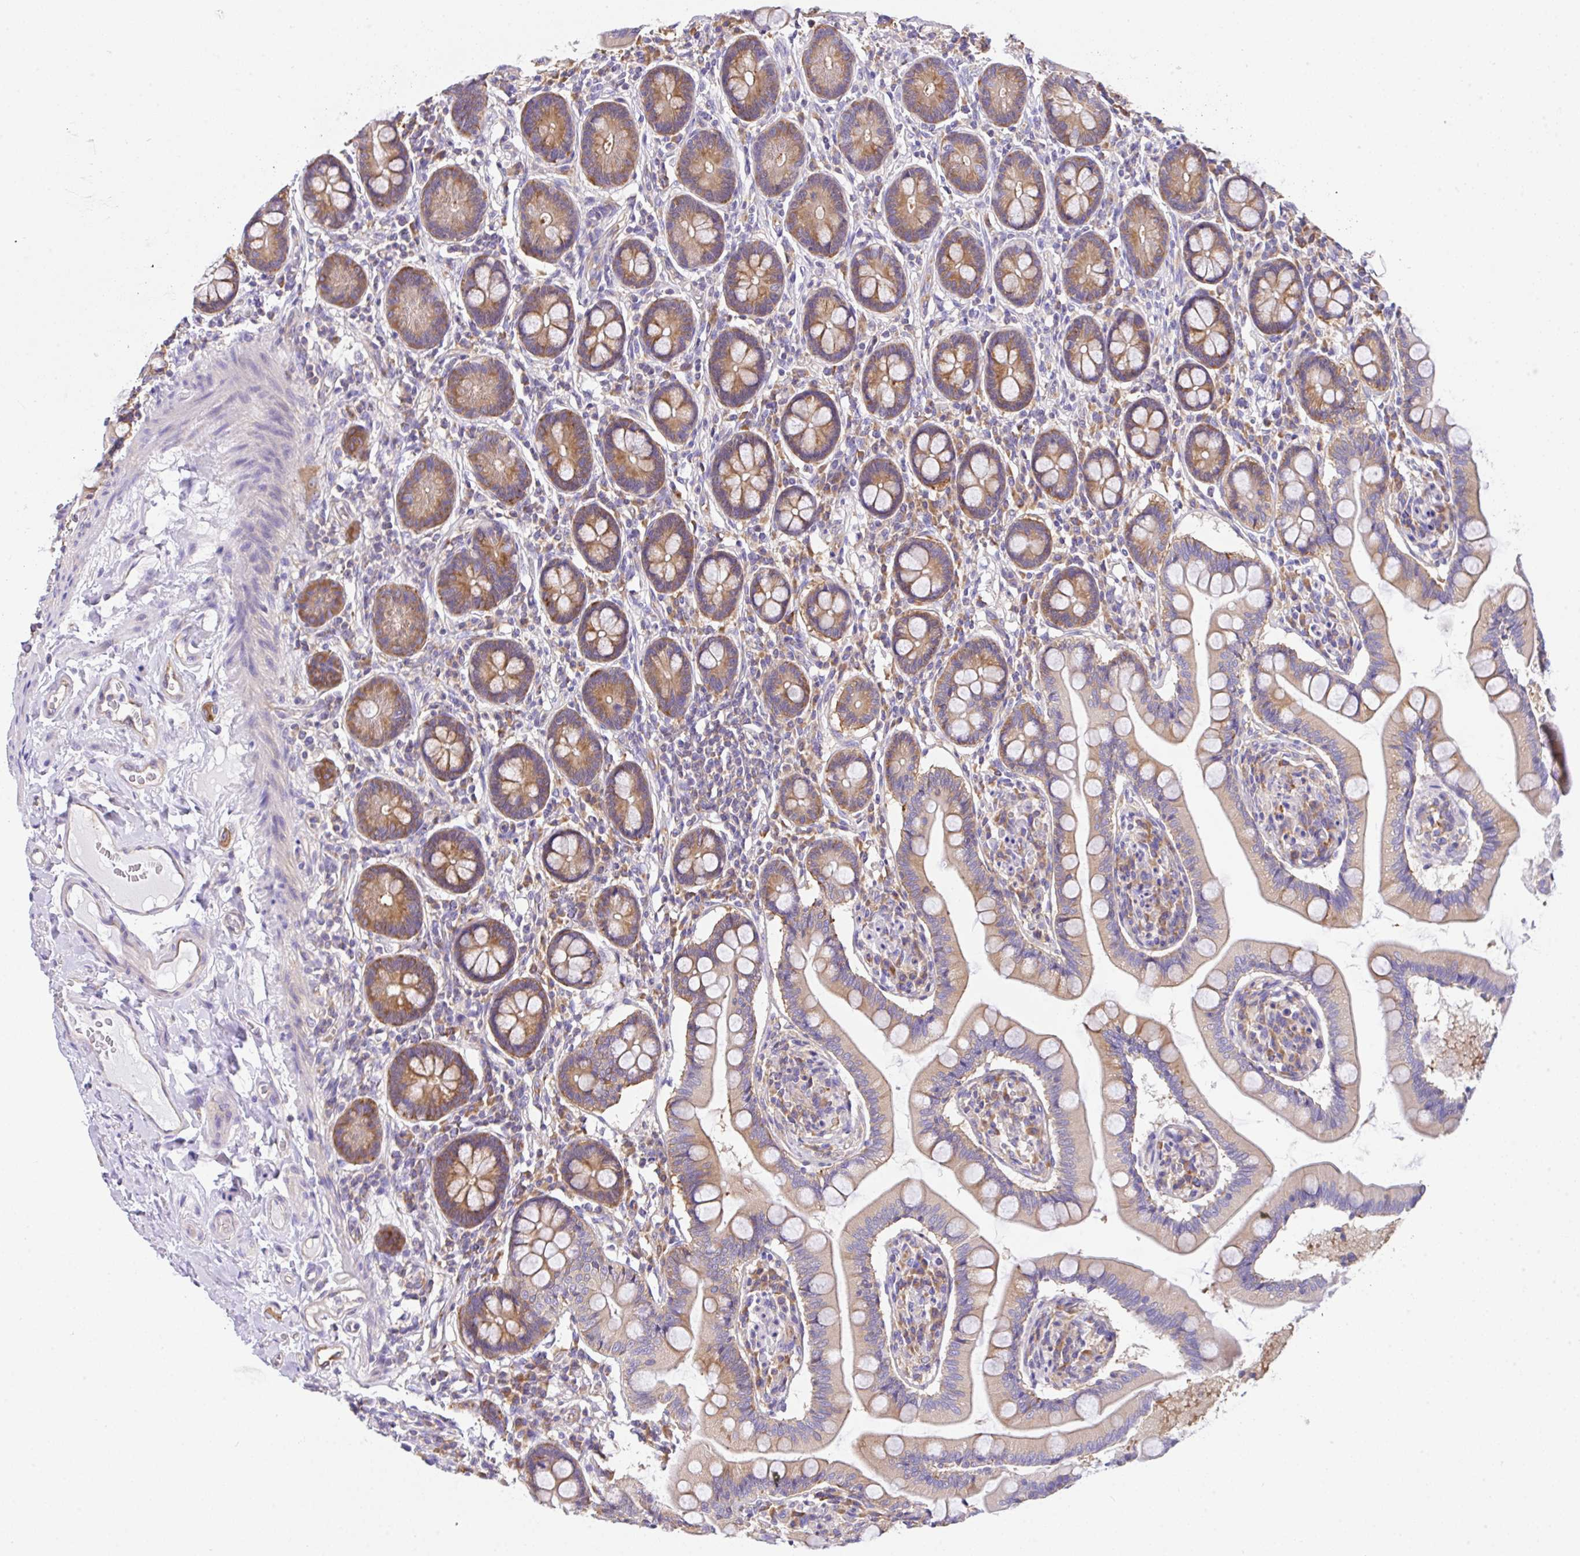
{"staining": {"intensity": "moderate", "quantity": ">75%", "location": "cytoplasmic/membranous"}, "tissue": "small intestine", "cell_type": "Glandular cells", "image_type": "normal", "snomed": [{"axis": "morphology", "description": "Normal tissue, NOS"}, {"axis": "topography", "description": "Small intestine"}], "caption": "Glandular cells show moderate cytoplasmic/membranous positivity in approximately >75% of cells in benign small intestine. Using DAB (brown) and hematoxylin (blue) stains, captured at high magnification using brightfield microscopy.", "gene": "GFPT2", "patient": {"sex": "female", "age": 64}}